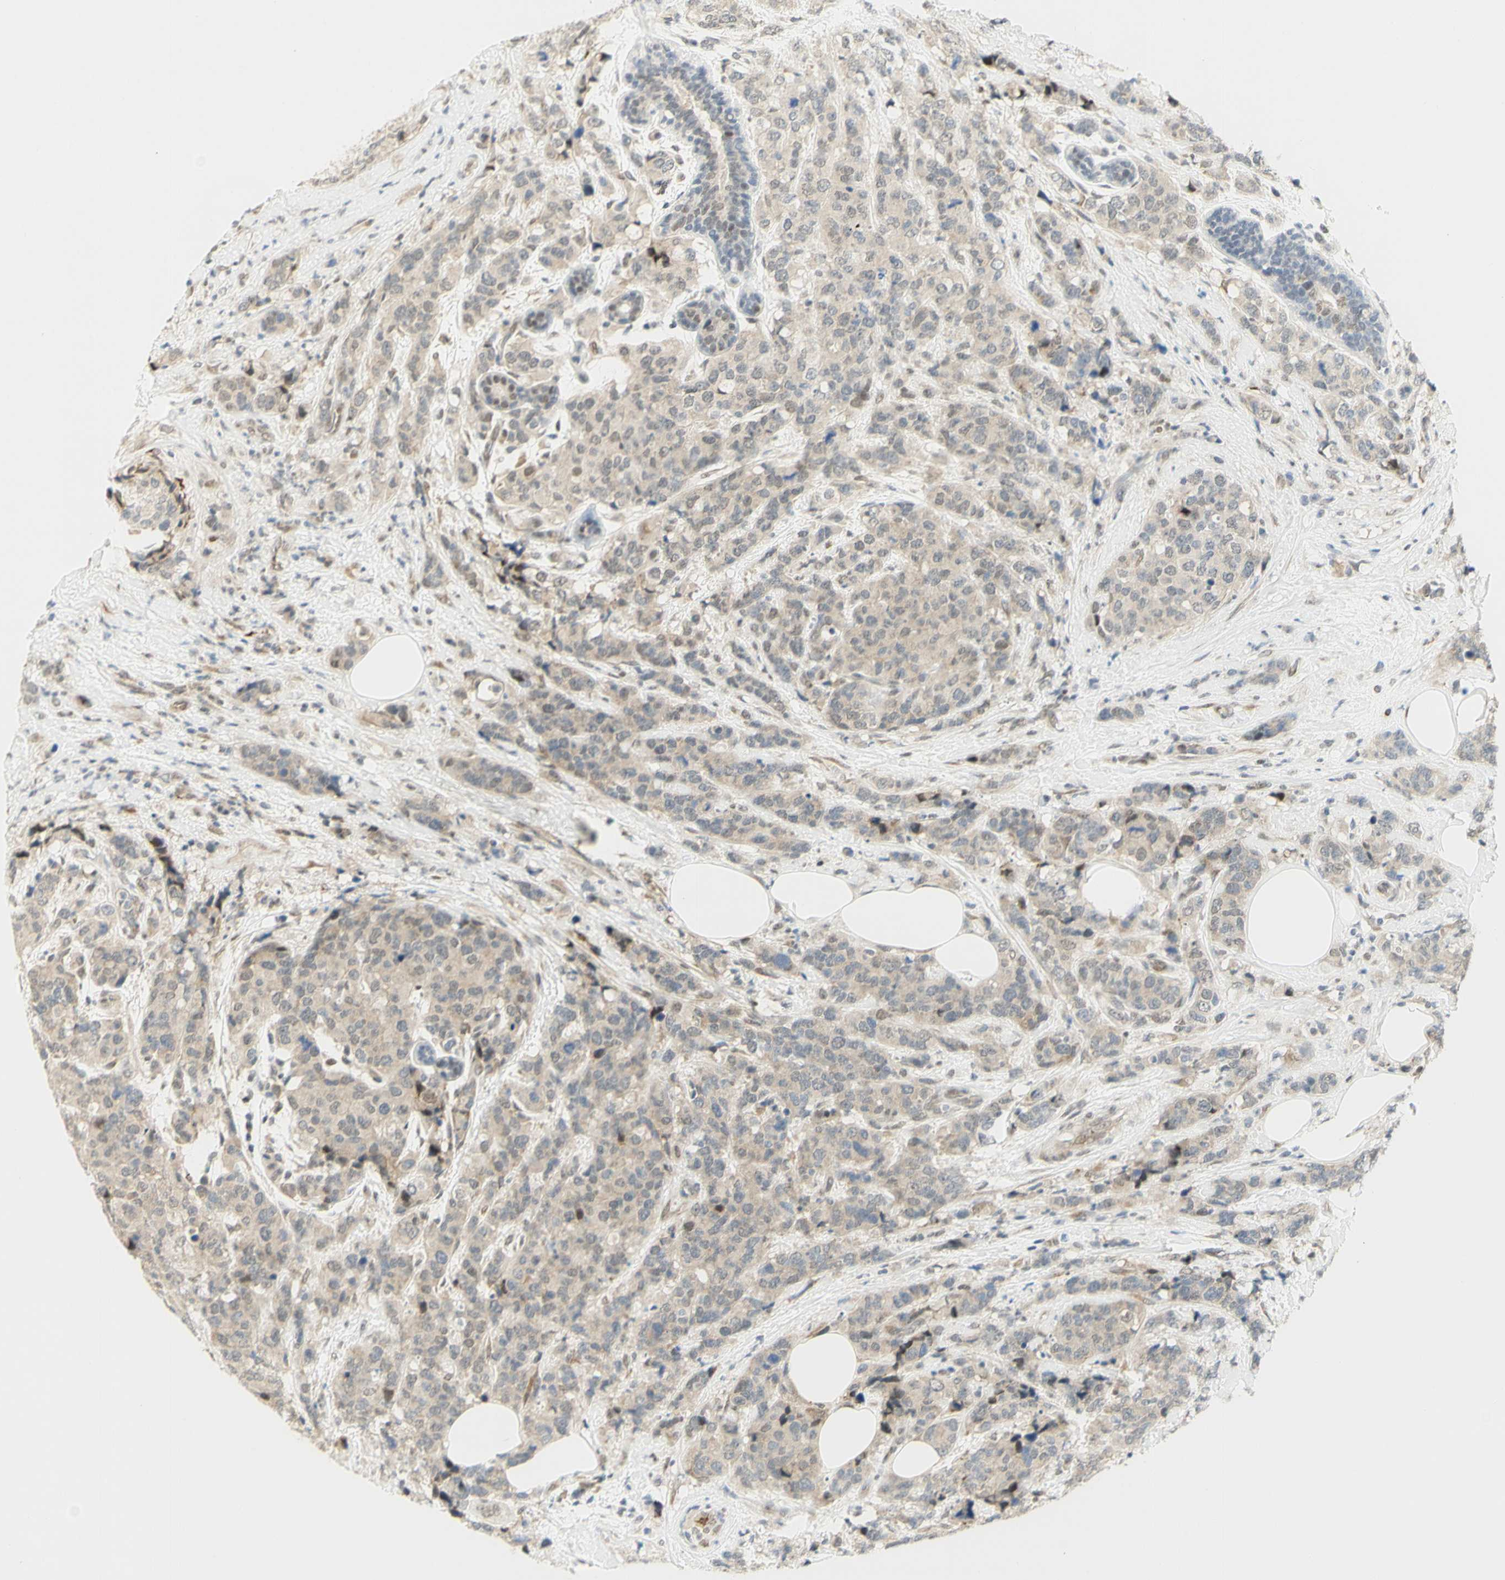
{"staining": {"intensity": "weak", "quantity": ">75%", "location": "cytoplasmic/membranous"}, "tissue": "breast cancer", "cell_type": "Tumor cells", "image_type": "cancer", "snomed": [{"axis": "morphology", "description": "Lobular carcinoma"}, {"axis": "topography", "description": "Breast"}], "caption": "About >75% of tumor cells in human breast lobular carcinoma exhibit weak cytoplasmic/membranous protein staining as visualized by brown immunohistochemical staining.", "gene": "DDX1", "patient": {"sex": "female", "age": 59}}